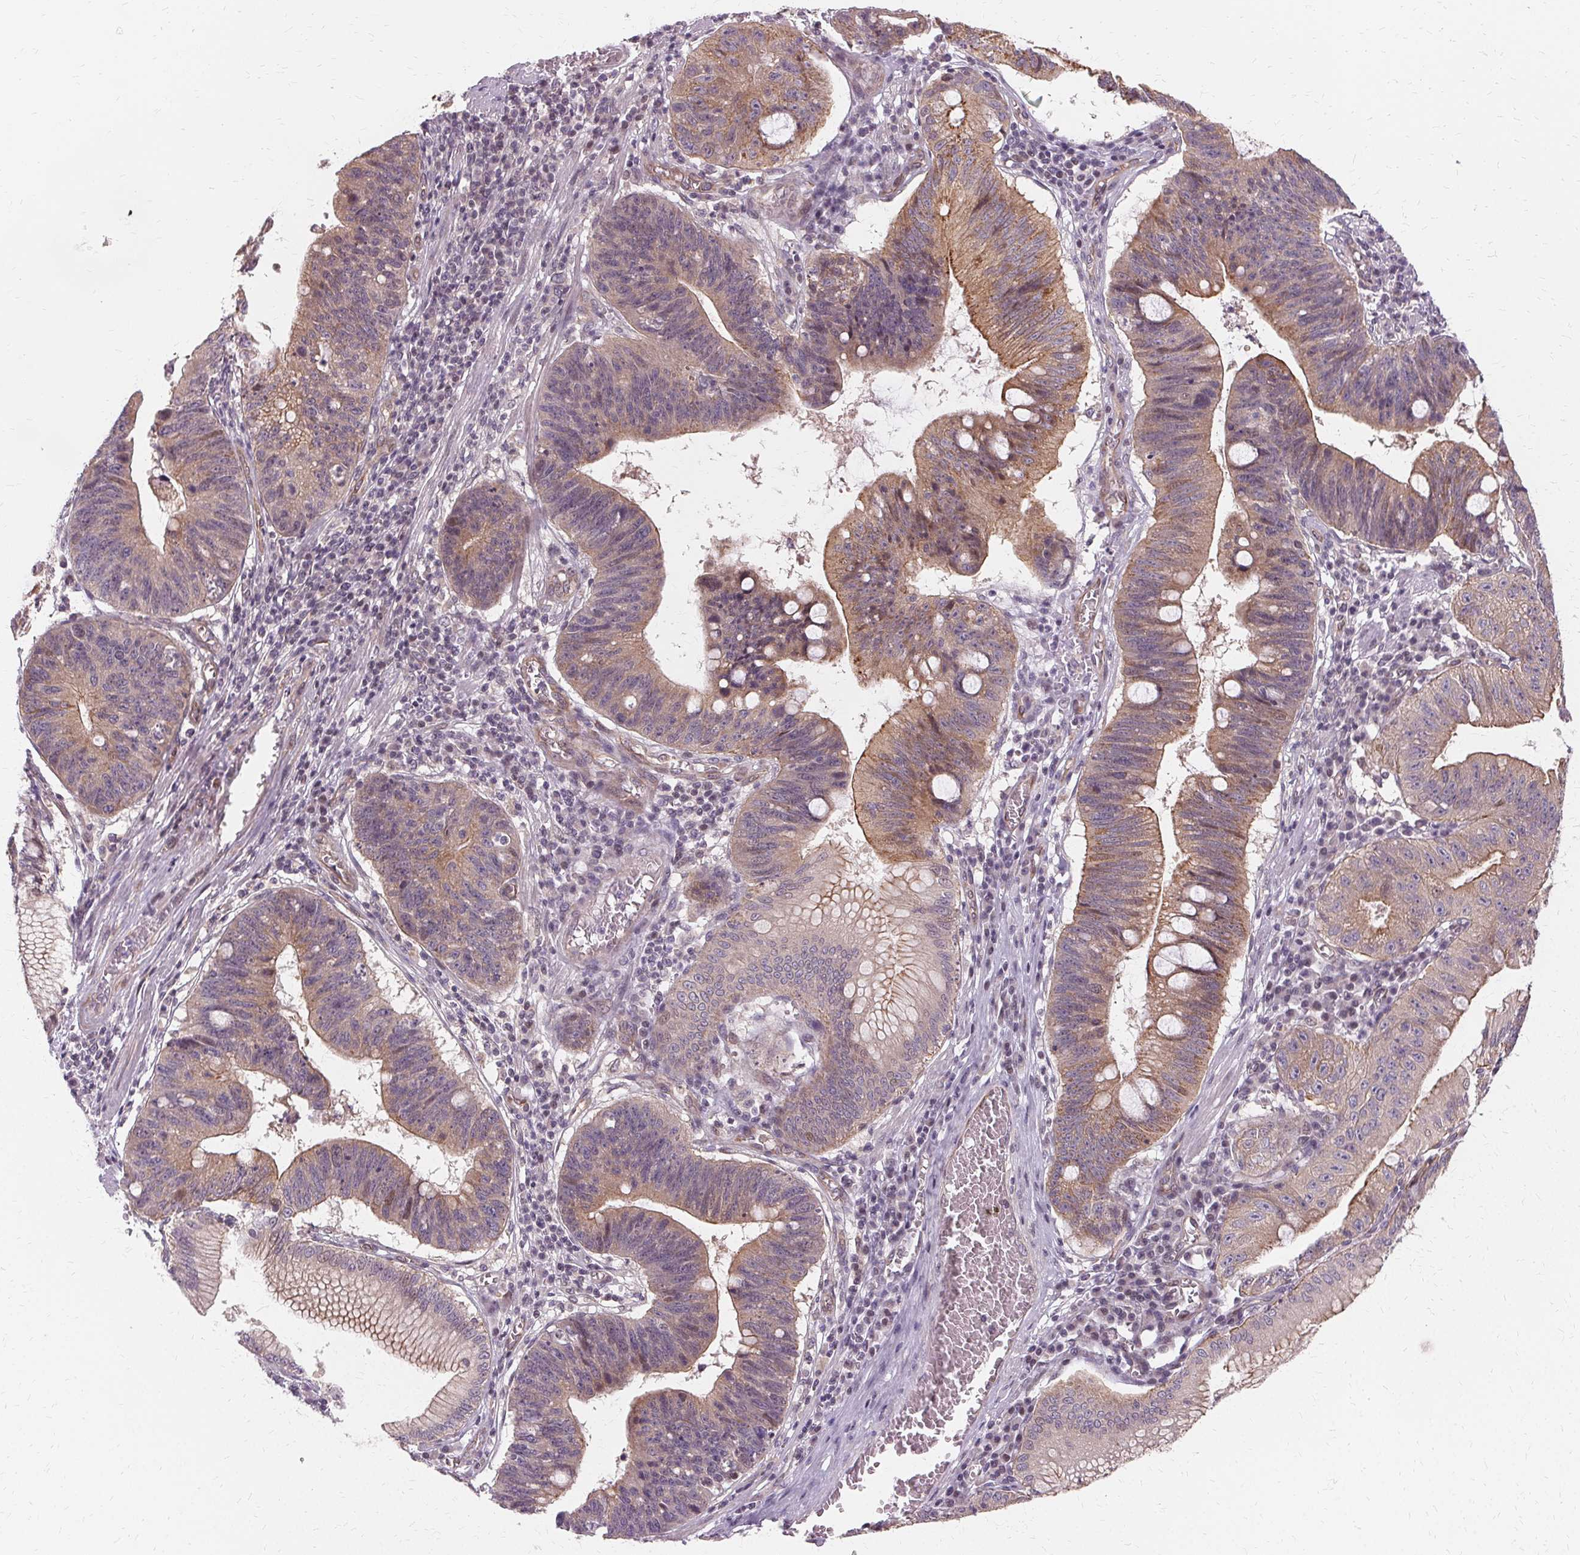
{"staining": {"intensity": "moderate", "quantity": "<25%", "location": "cytoplasmic/membranous"}, "tissue": "stomach cancer", "cell_type": "Tumor cells", "image_type": "cancer", "snomed": [{"axis": "morphology", "description": "Adenocarcinoma, NOS"}, {"axis": "topography", "description": "Stomach"}], "caption": "The image exhibits staining of stomach adenocarcinoma, revealing moderate cytoplasmic/membranous protein expression (brown color) within tumor cells. The protein of interest is stained brown, and the nuclei are stained in blue (DAB IHC with brightfield microscopy, high magnification).", "gene": "USP8", "patient": {"sex": "male", "age": 59}}